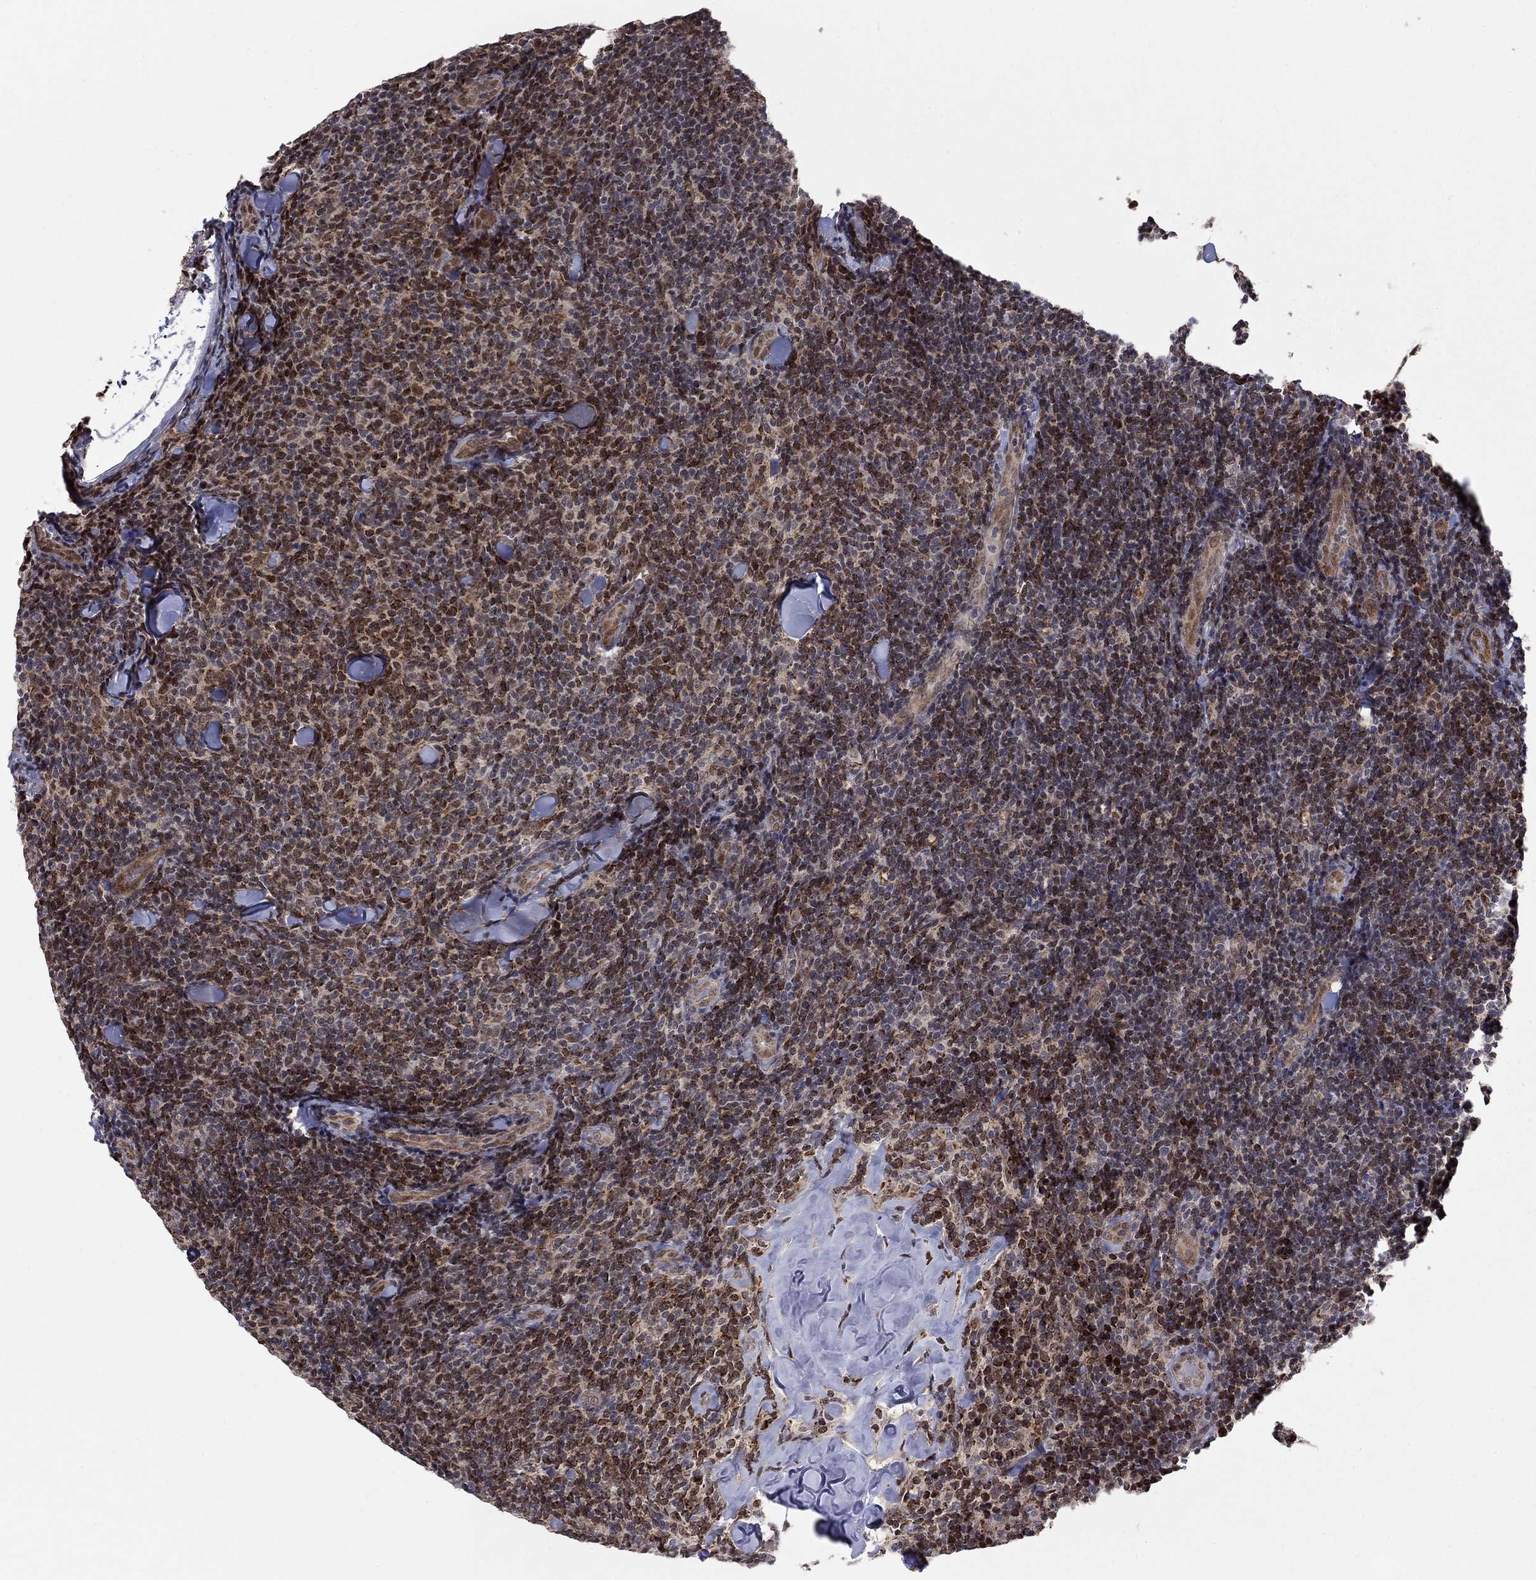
{"staining": {"intensity": "moderate", "quantity": ">75%", "location": "cytoplasmic/membranous"}, "tissue": "lymphoma", "cell_type": "Tumor cells", "image_type": "cancer", "snomed": [{"axis": "morphology", "description": "Malignant lymphoma, non-Hodgkin's type, Low grade"}, {"axis": "topography", "description": "Lymph node"}], "caption": "Tumor cells demonstrate moderate cytoplasmic/membranous expression in about >75% of cells in lymphoma.", "gene": "ZNF395", "patient": {"sex": "female", "age": 56}}